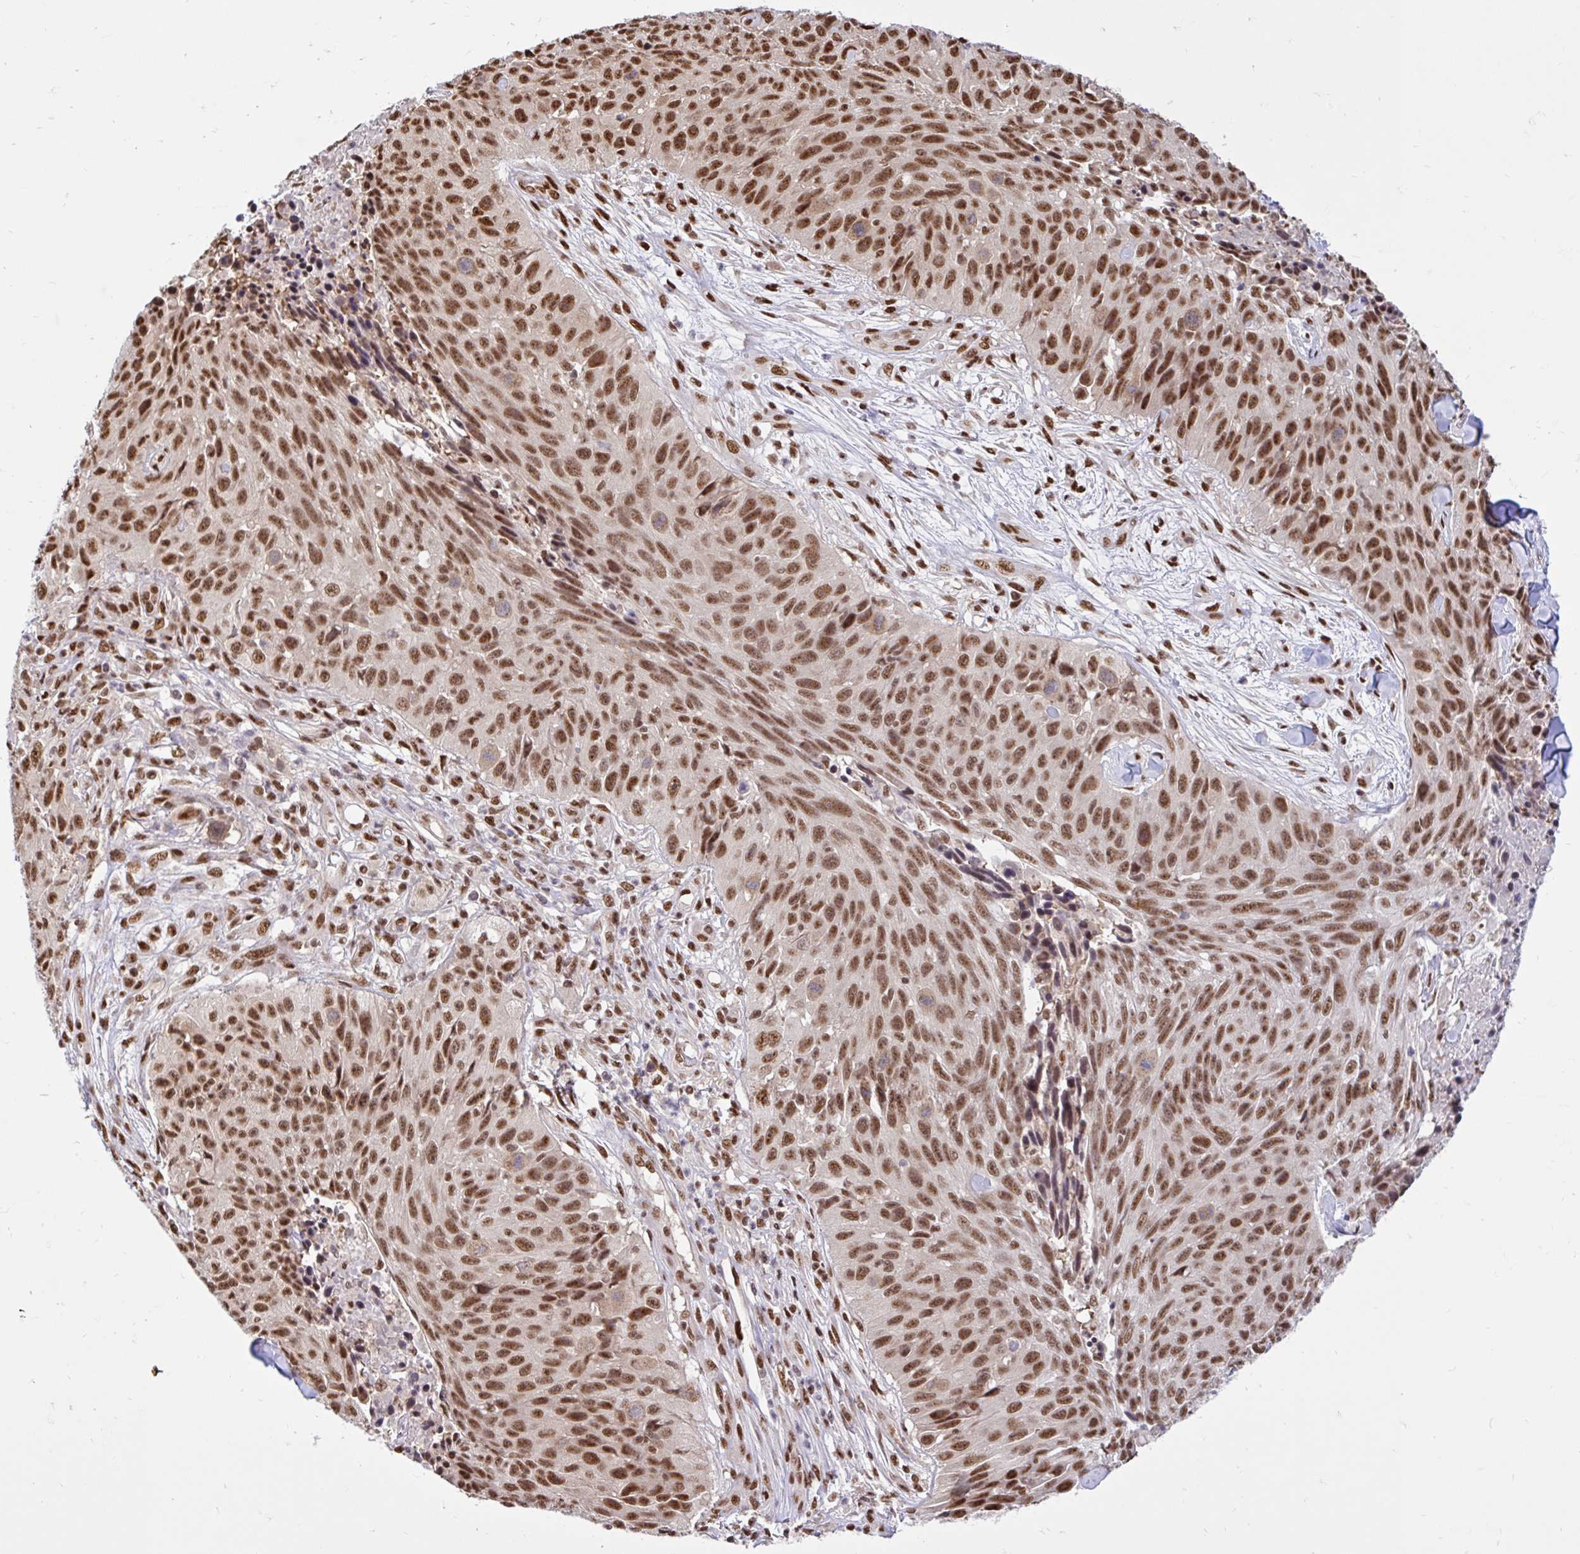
{"staining": {"intensity": "strong", "quantity": ">75%", "location": "nuclear"}, "tissue": "skin cancer", "cell_type": "Tumor cells", "image_type": "cancer", "snomed": [{"axis": "morphology", "description": "Squamous cell carcinoma, NOS"}, {"axis": "topography", "description": "Skin"}], "caption": "DAB immunohistochemical staining of skin cancer (squamous cell carcinoma) displays strong nuclear protein positivity in approximately >75% of tumor cells.", "gene": "ABCA9", "patient": {"sex": "female", "age": 87}}